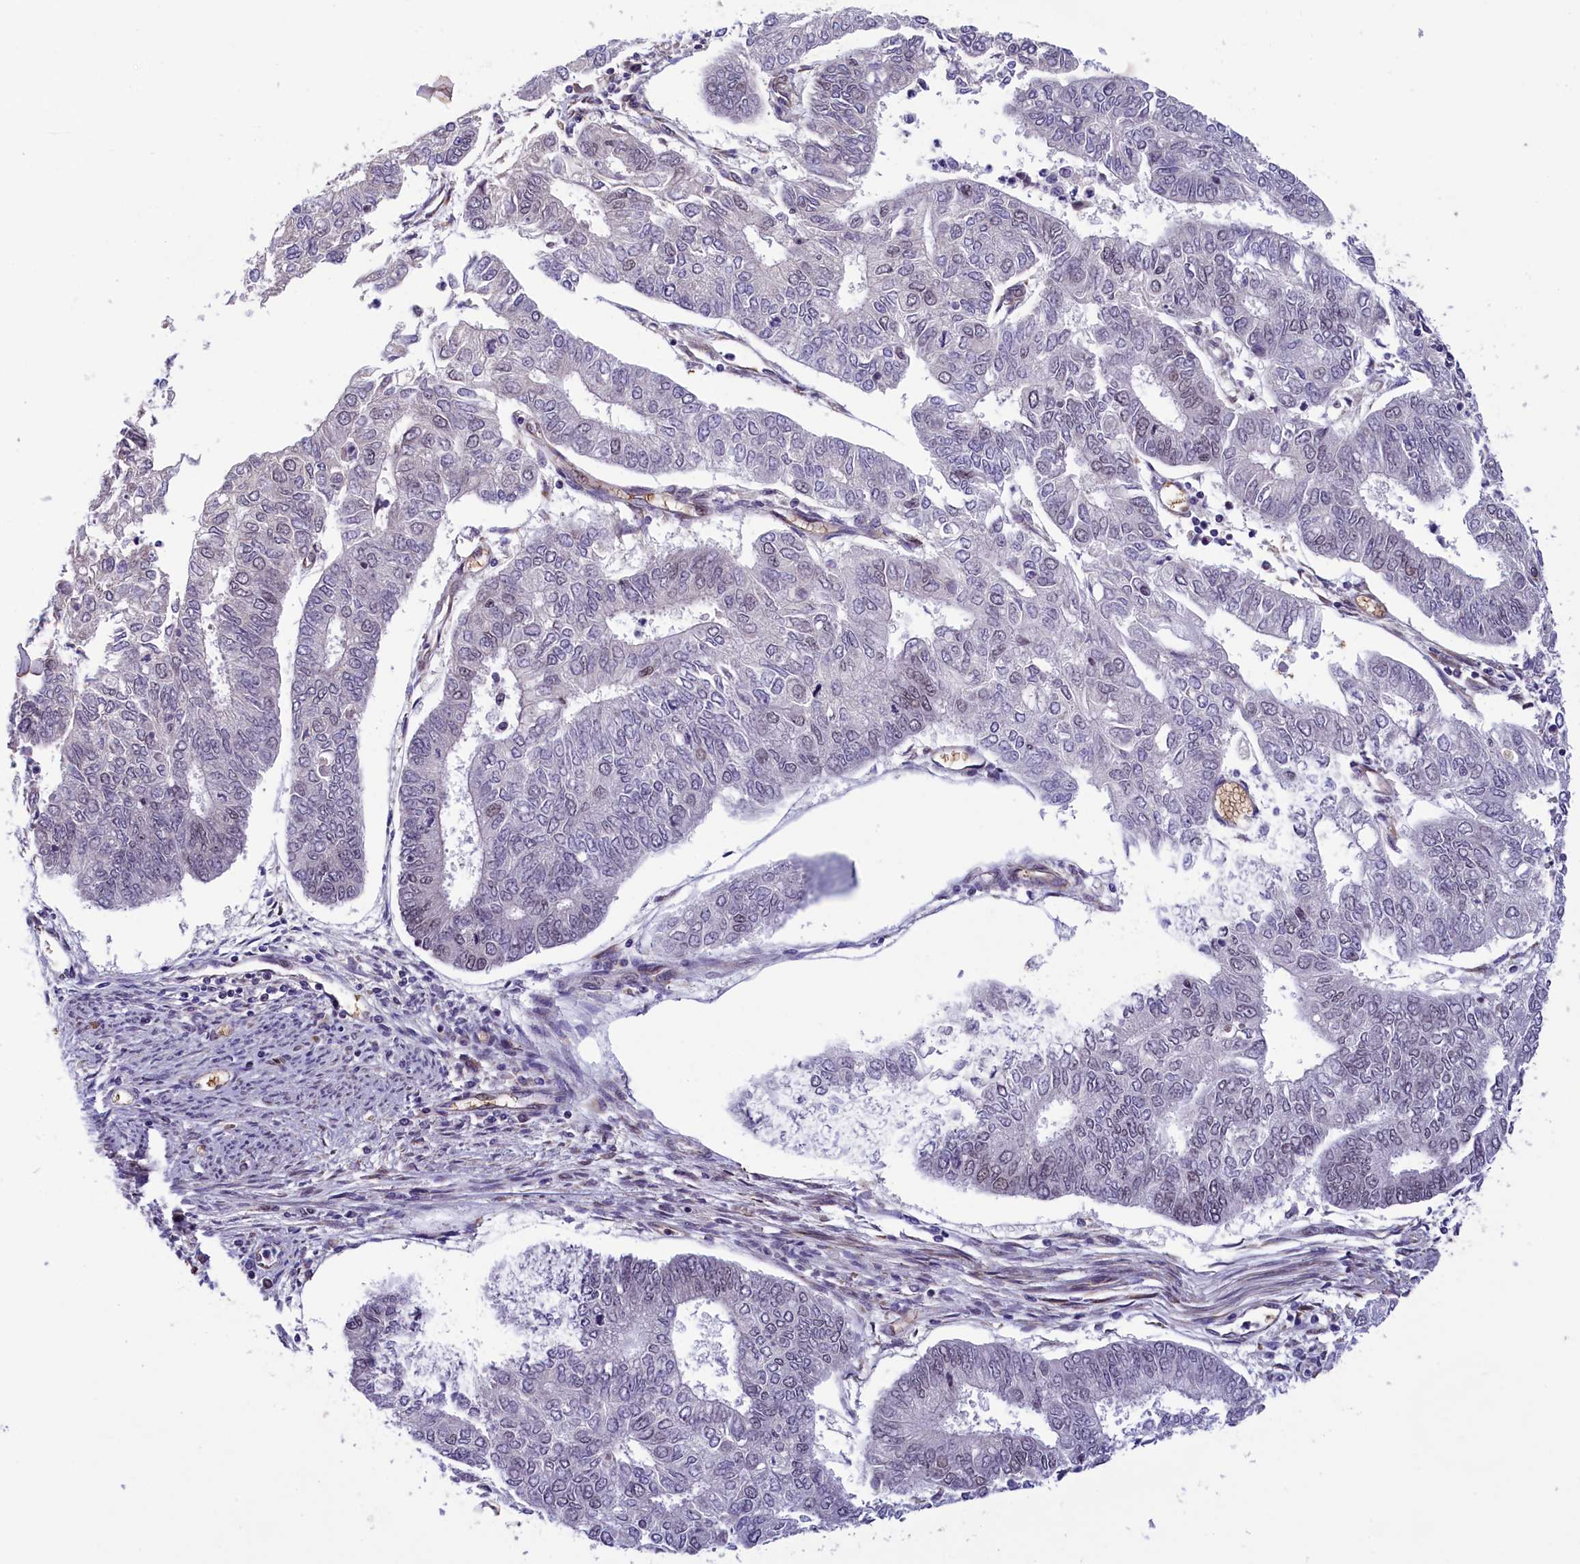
{"staining": {"intensity": "weak", "quantity": "<25%", "location": "nuclear"}, "tissue": "endometrial cancer", "cell_type": "Tumor cells", "image_type": "cancer", "snomed": [{"axis": "morphology", "description": "Adenocarcinoma, NOS"}, {"axis": "topography", "description": "Endometrium"}], "caption": "Immunohistochemical staining of endometrial cancer displays no significant positivity in tumor cells.", "gene": "MPHOSPH8", "patient": {"sex": "female", "age": 68}}